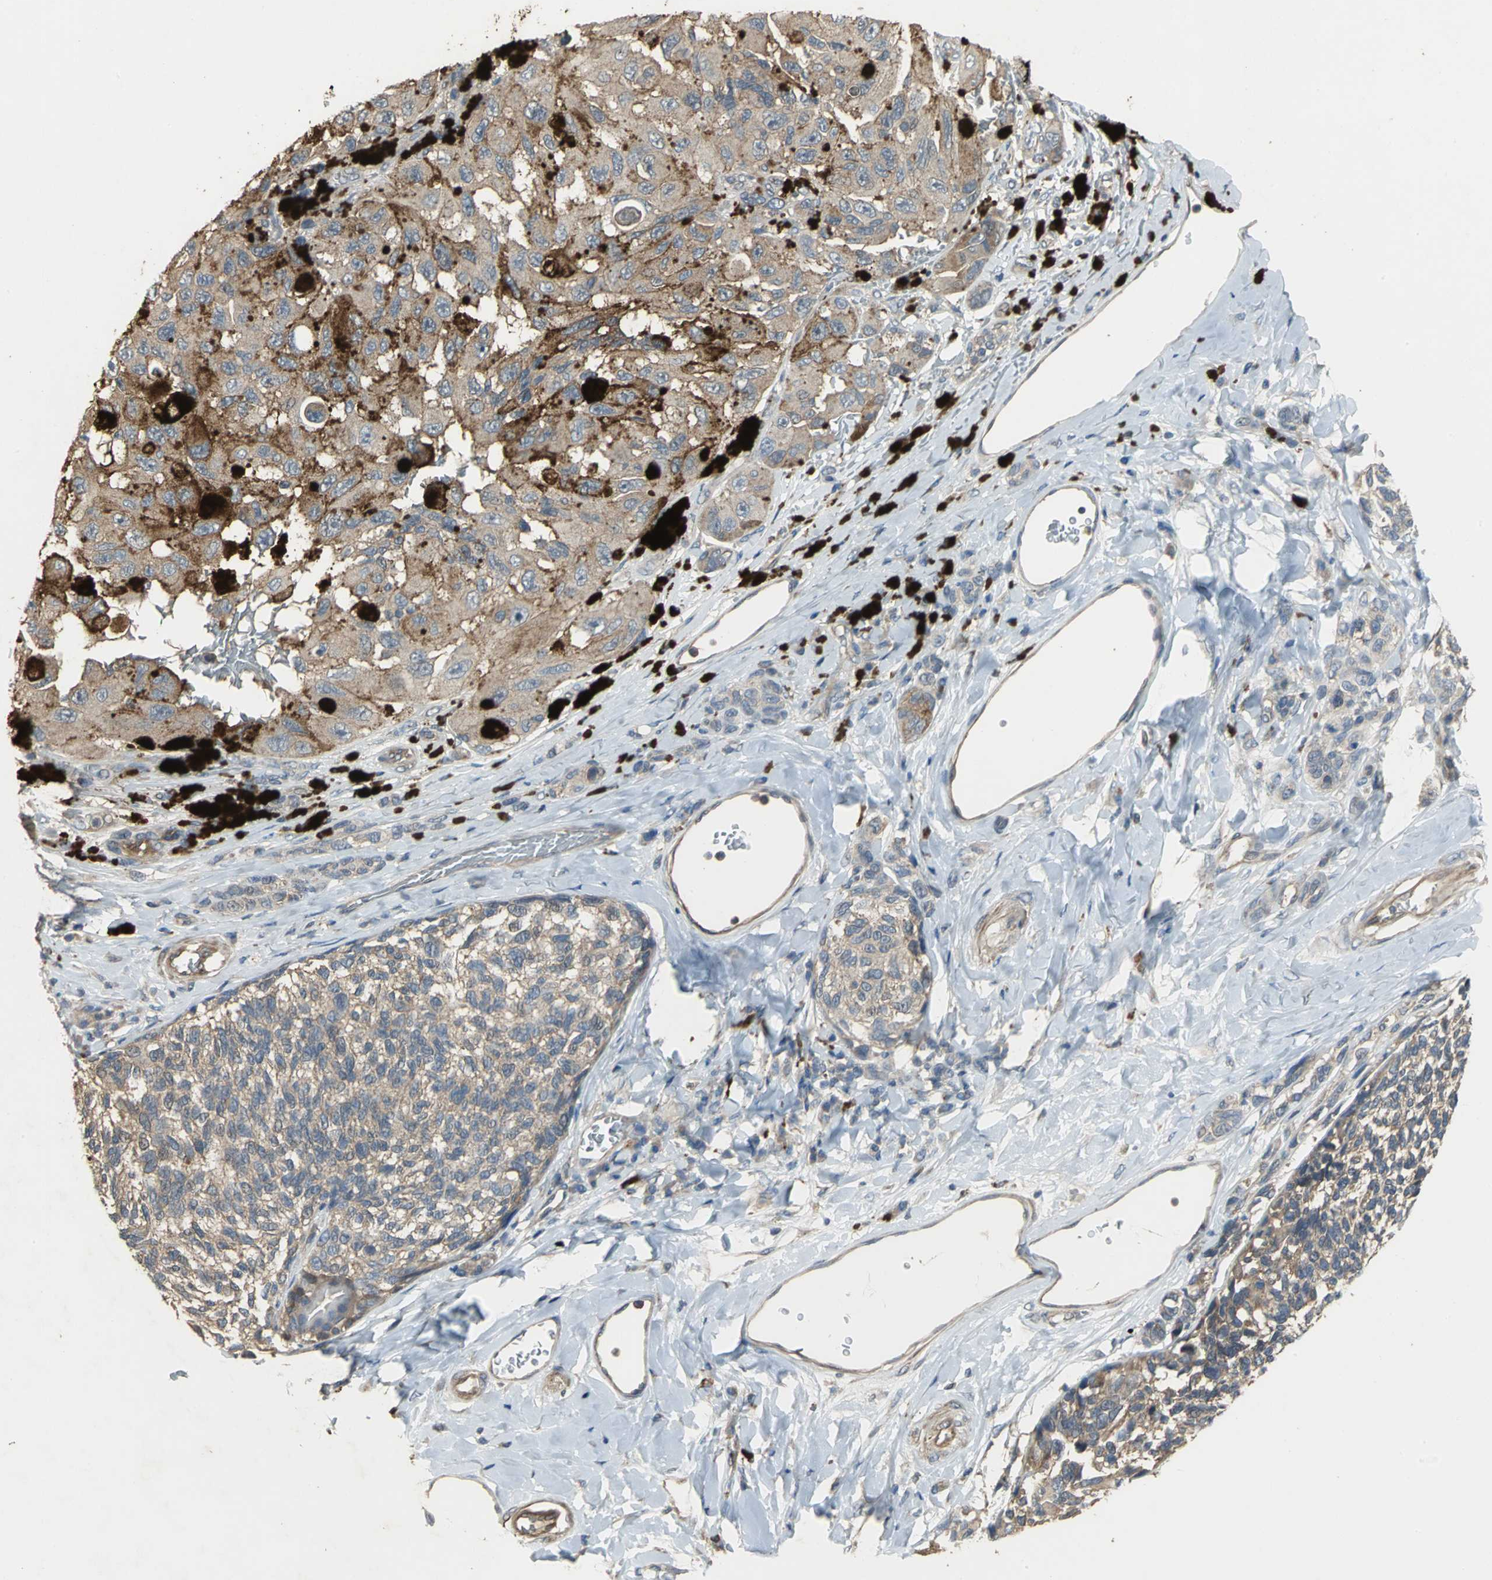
{"staining": {"intensity": "moderate", "quantity": ">75%", "location": "cytoplasmic/membranous"}, "tissue": "melanoma", "cell_type": "Tumor cells", "image_type": "cancer", "snomed": [{"axis": "morphology", "description": "Malignant melanoma, NOS"}, {"axis": "topography", "description": "Skin"}], "caption": "Malignant melanoma stained with a protein marker shows moderate staining in tumor cells.", "gene": "MET", "patient": {"sex": "female", "age": 73}}